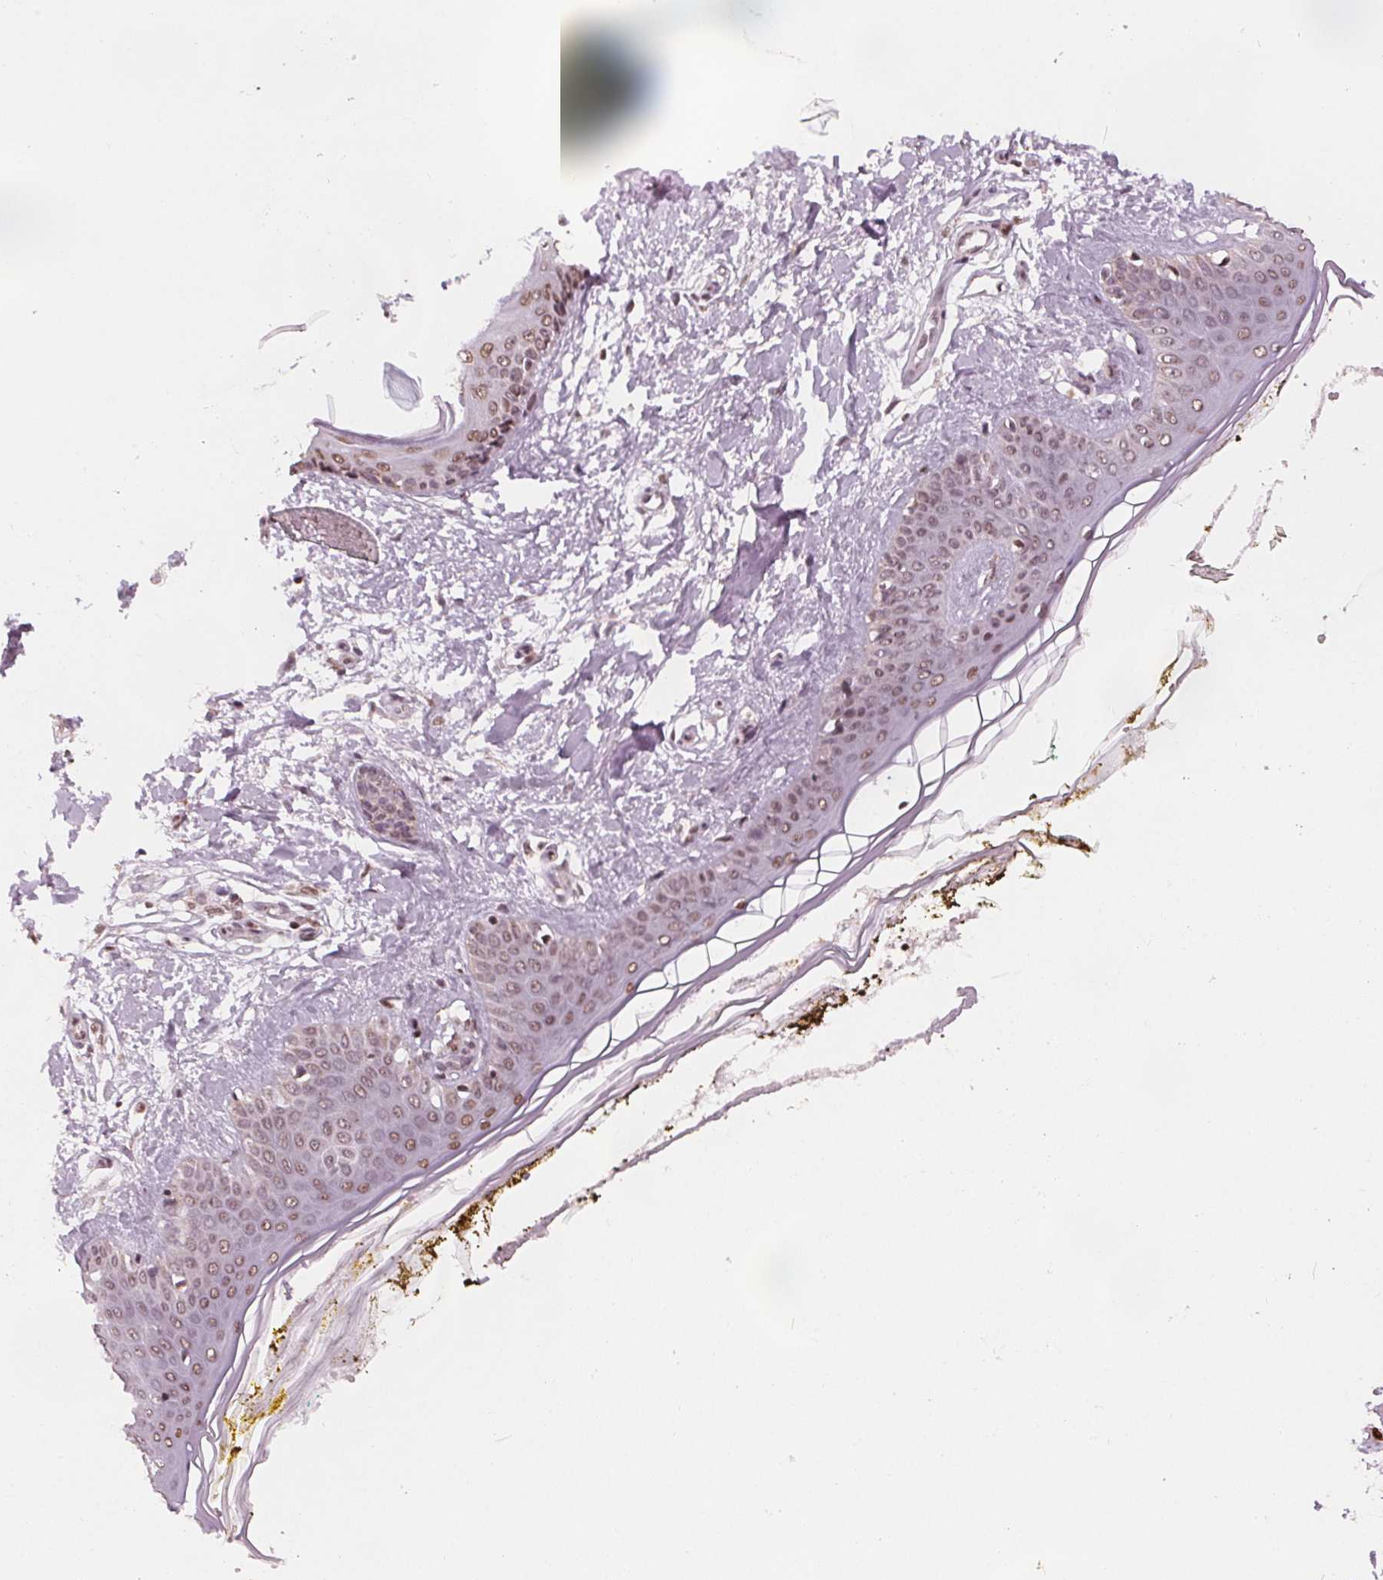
{"staining": {"intensity": "negative", "quantity": "none", "location": "none"}, "tissue": "skin", "cell_type": "Fibroblasts", "image_type": "normal", "snomed": [{"axis": "morphology", "description": "Normal tissue, NOS"}, {"axis": "topography", "description": "Skin"}], "caption": "Immunohistochemical staining of unremarkable human skin reveals no significant staining in fibroblasts.", "gene": "DPM2", "patient": {"sex": "female", "age": 34}}